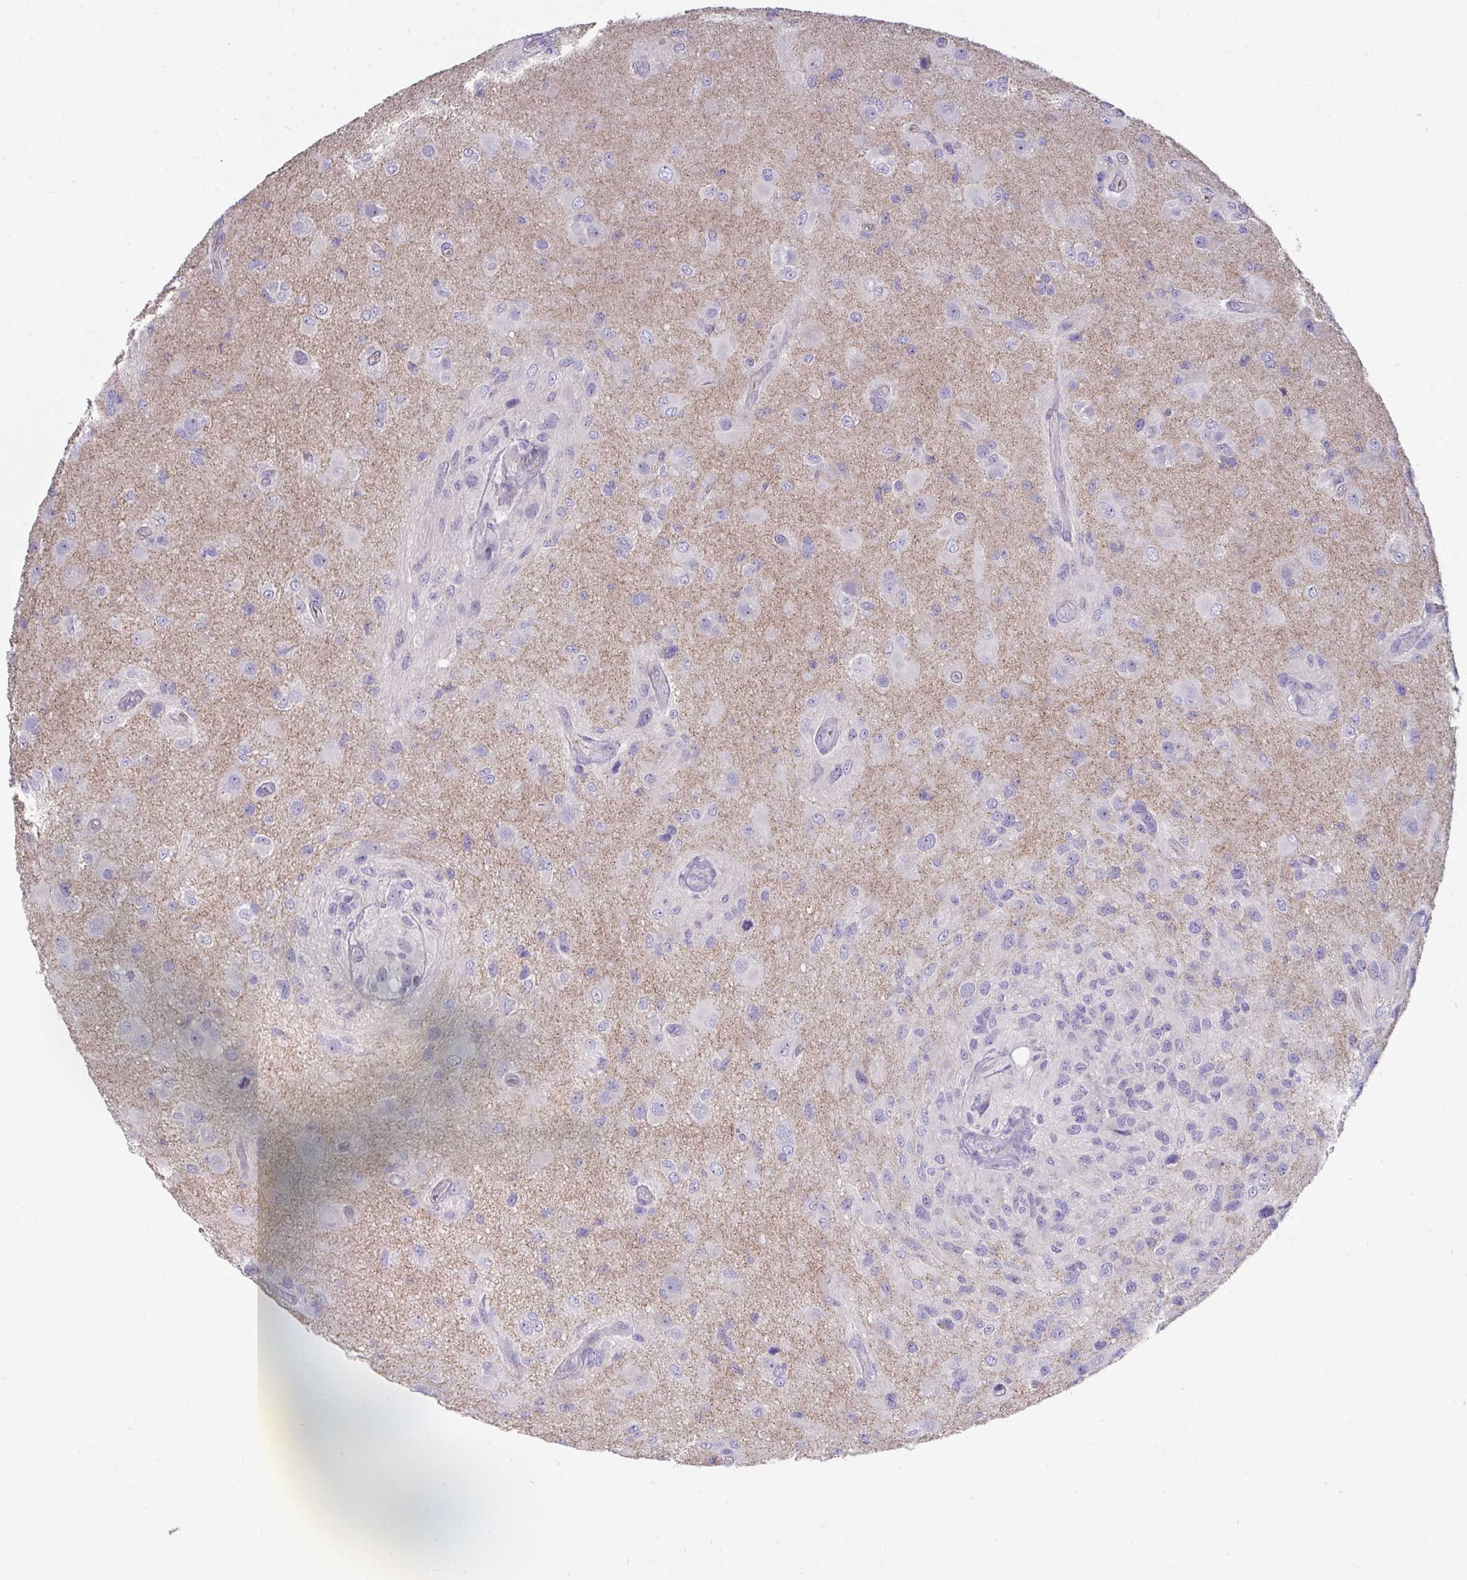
{"staining": {"intensity": "negative", "quantity": "none", "location": "none"}, "tissue": "glioma", "cell_type": "Tumor cells", "image_type": "cancer", "snomed": [{"axis": "morphology", "description": "Glioma, malignant, High grade"}, {"axis": "topography", "description": "Brain"}], "caption": "The photomicrograph demonstrates no staining of tumor cells in glioma.", "gene": "HGFAC", "patient": {"sex": "male", "age": 53}}